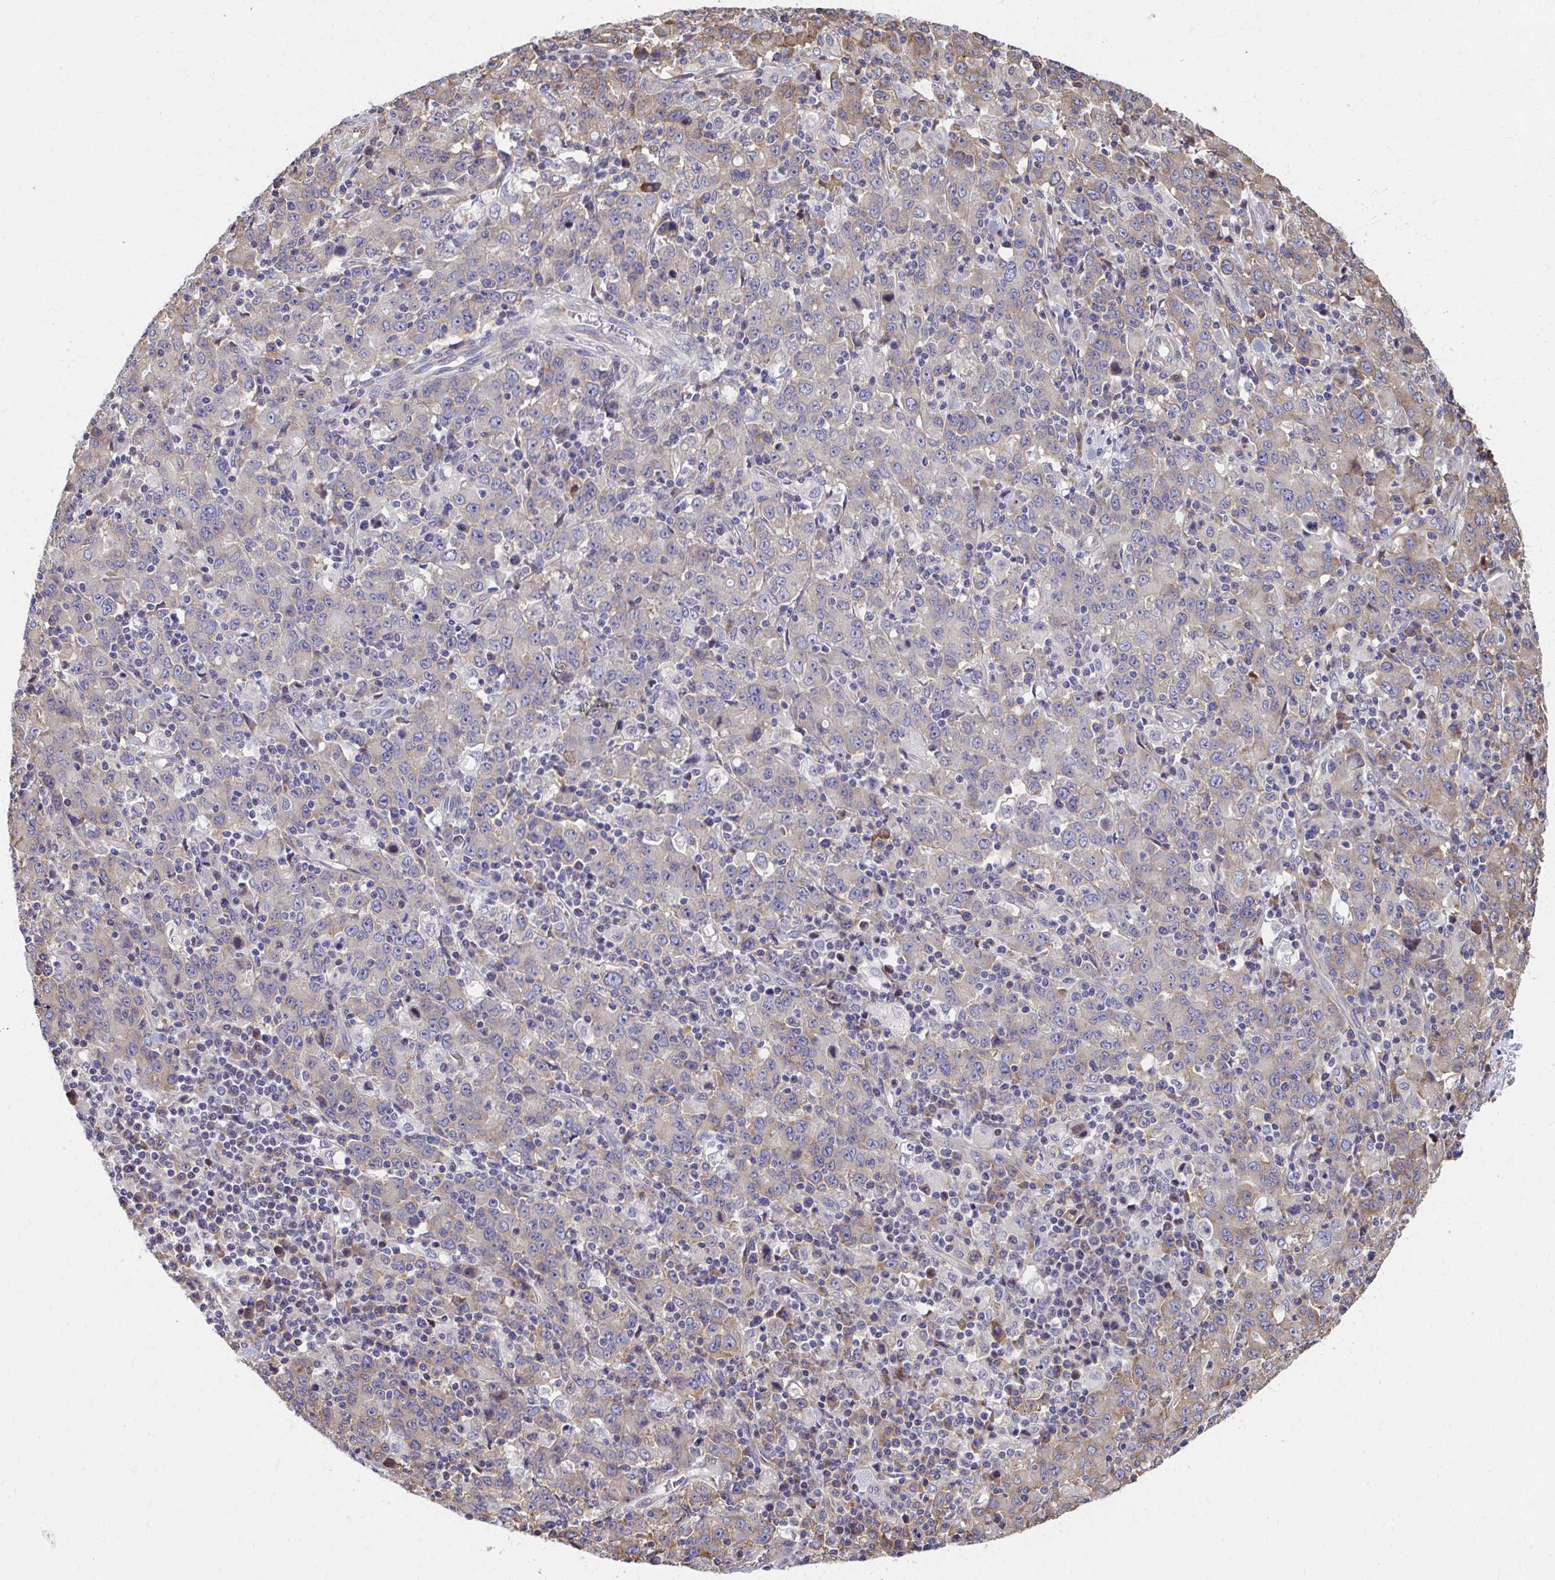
{"staining": {"intensity": "weak", "quantity": "25%-75%", "location": "cytoplasmic/membranous"}, "tissue": "stomach cancer", "cell_type": "Tumor cells", "image_type": "cancer", "snomed": [{"axis": "morphology", "description": "Adenocarcinoma, NOS"}, {"axis": "topography", "description": "Stomach, upper"}], "caption": "An IHC photomicrograph of neoplastic tissue is shown. Protein staining in brown highlights weak cytoplasmic/membranous positivity in adenocarcinoma (stomach) within tumor cells. The protein is stained brown, and the nuclei are stained in blue (DAB (3,3'-diaminobenzidine) IHC with brightfield microscopy, high magnification).", "gene": "ZNF778", "patient": {"sex": "male", "age": 69}}